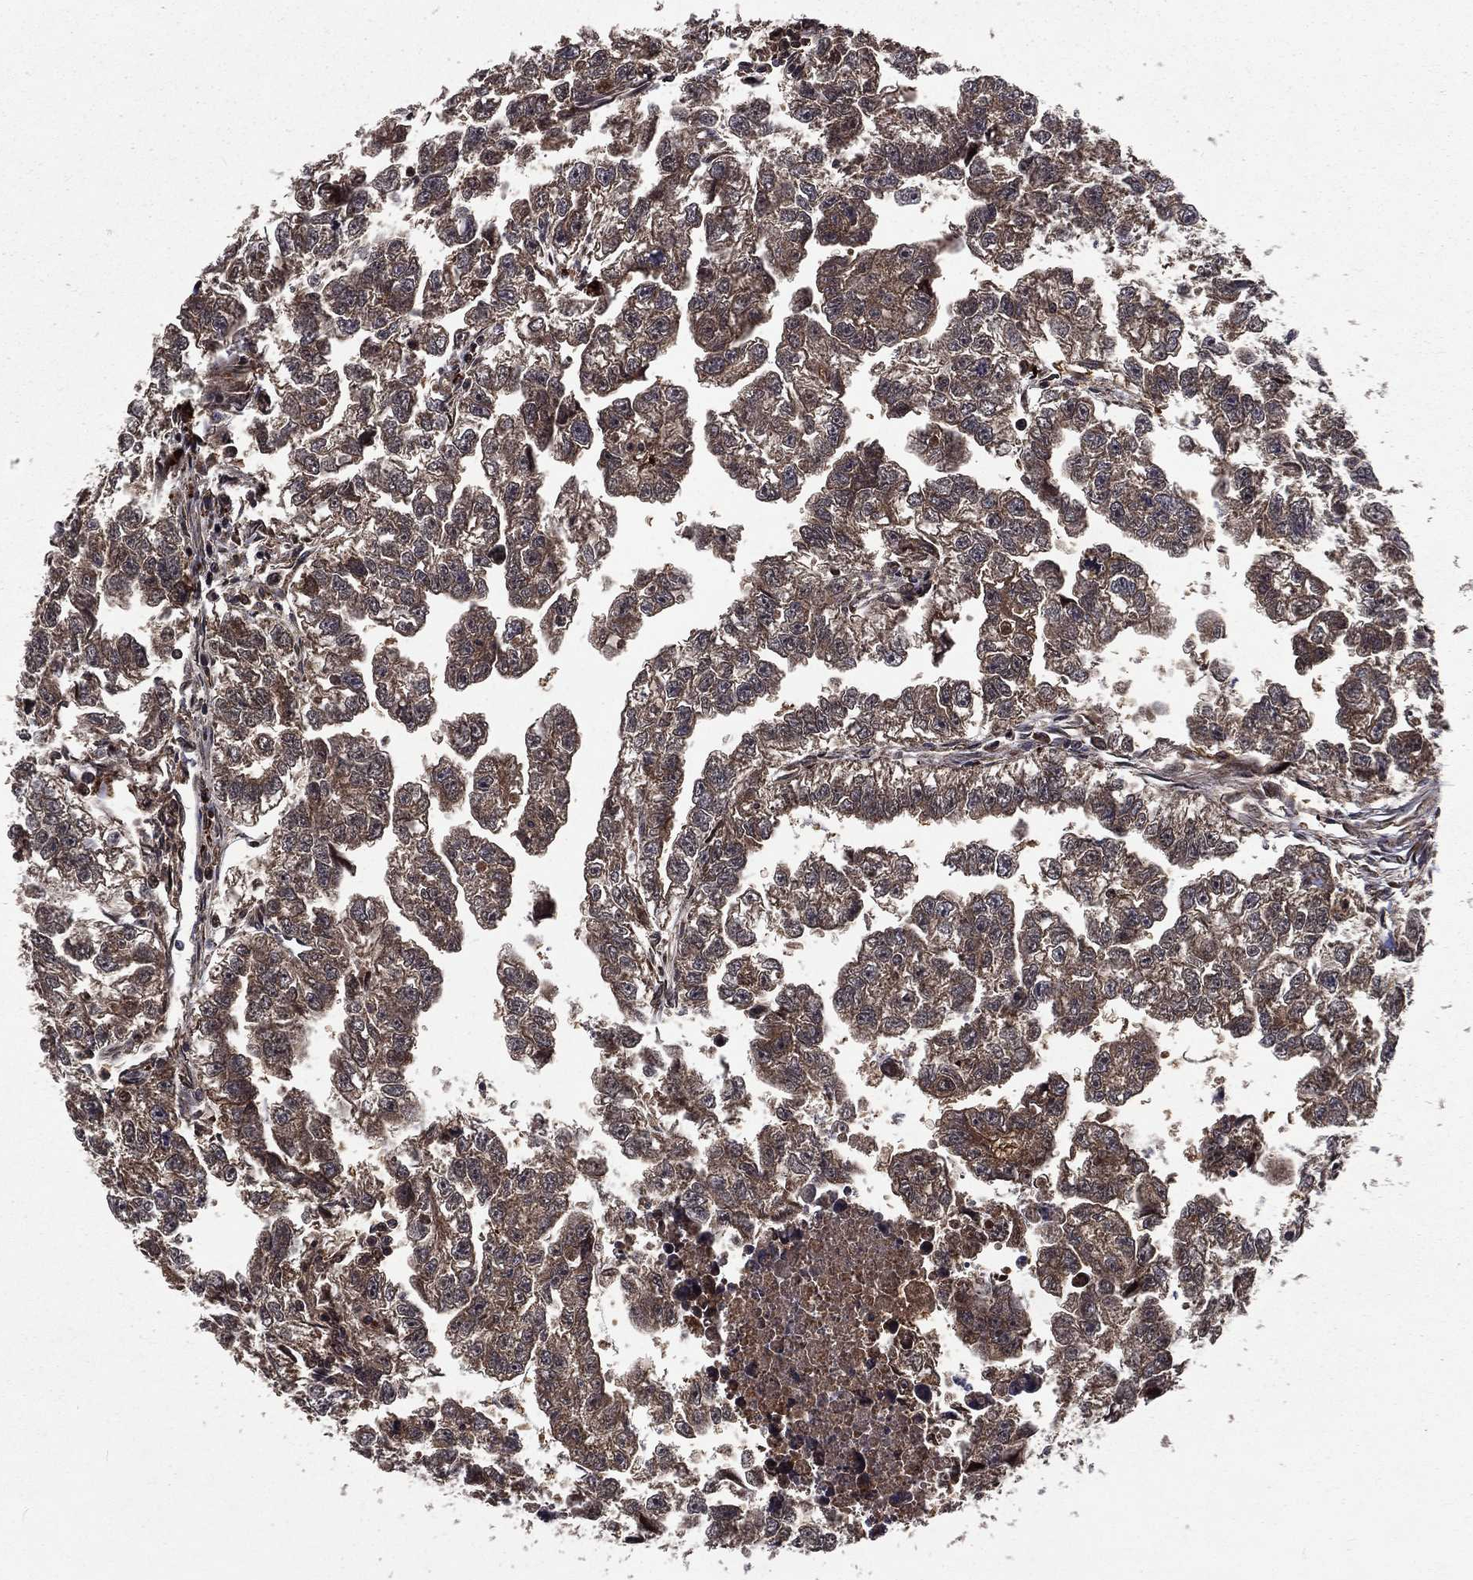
{"staining": {"intensity": "weak", "quantity": ">75%", "location": "cytoplasmic/membranous"}, "tissue": "testis cancer", "cell_type": "Tumor cells", "image_type": "cancer", "snomed": [{"axis": "morphology", "description": "Carcinoma, Embryonal, NOS"}, {"axis": "morphology", "description": "Teratoma, malignant, NOS"}, {"axis": "topography", "description": "Testis"}], "caption": "Protein expression analysis of human embryonal carcinoma (testis) reveals weak cytoplasmic/membranous staining in about >75% of tumor cells. Using DAB (brown) and hematoxylin (blue) stains, captured at high magnification using brightfield microscopy.", "gene": "LENG8", "patient": {"sex": "male", "age": 44}}